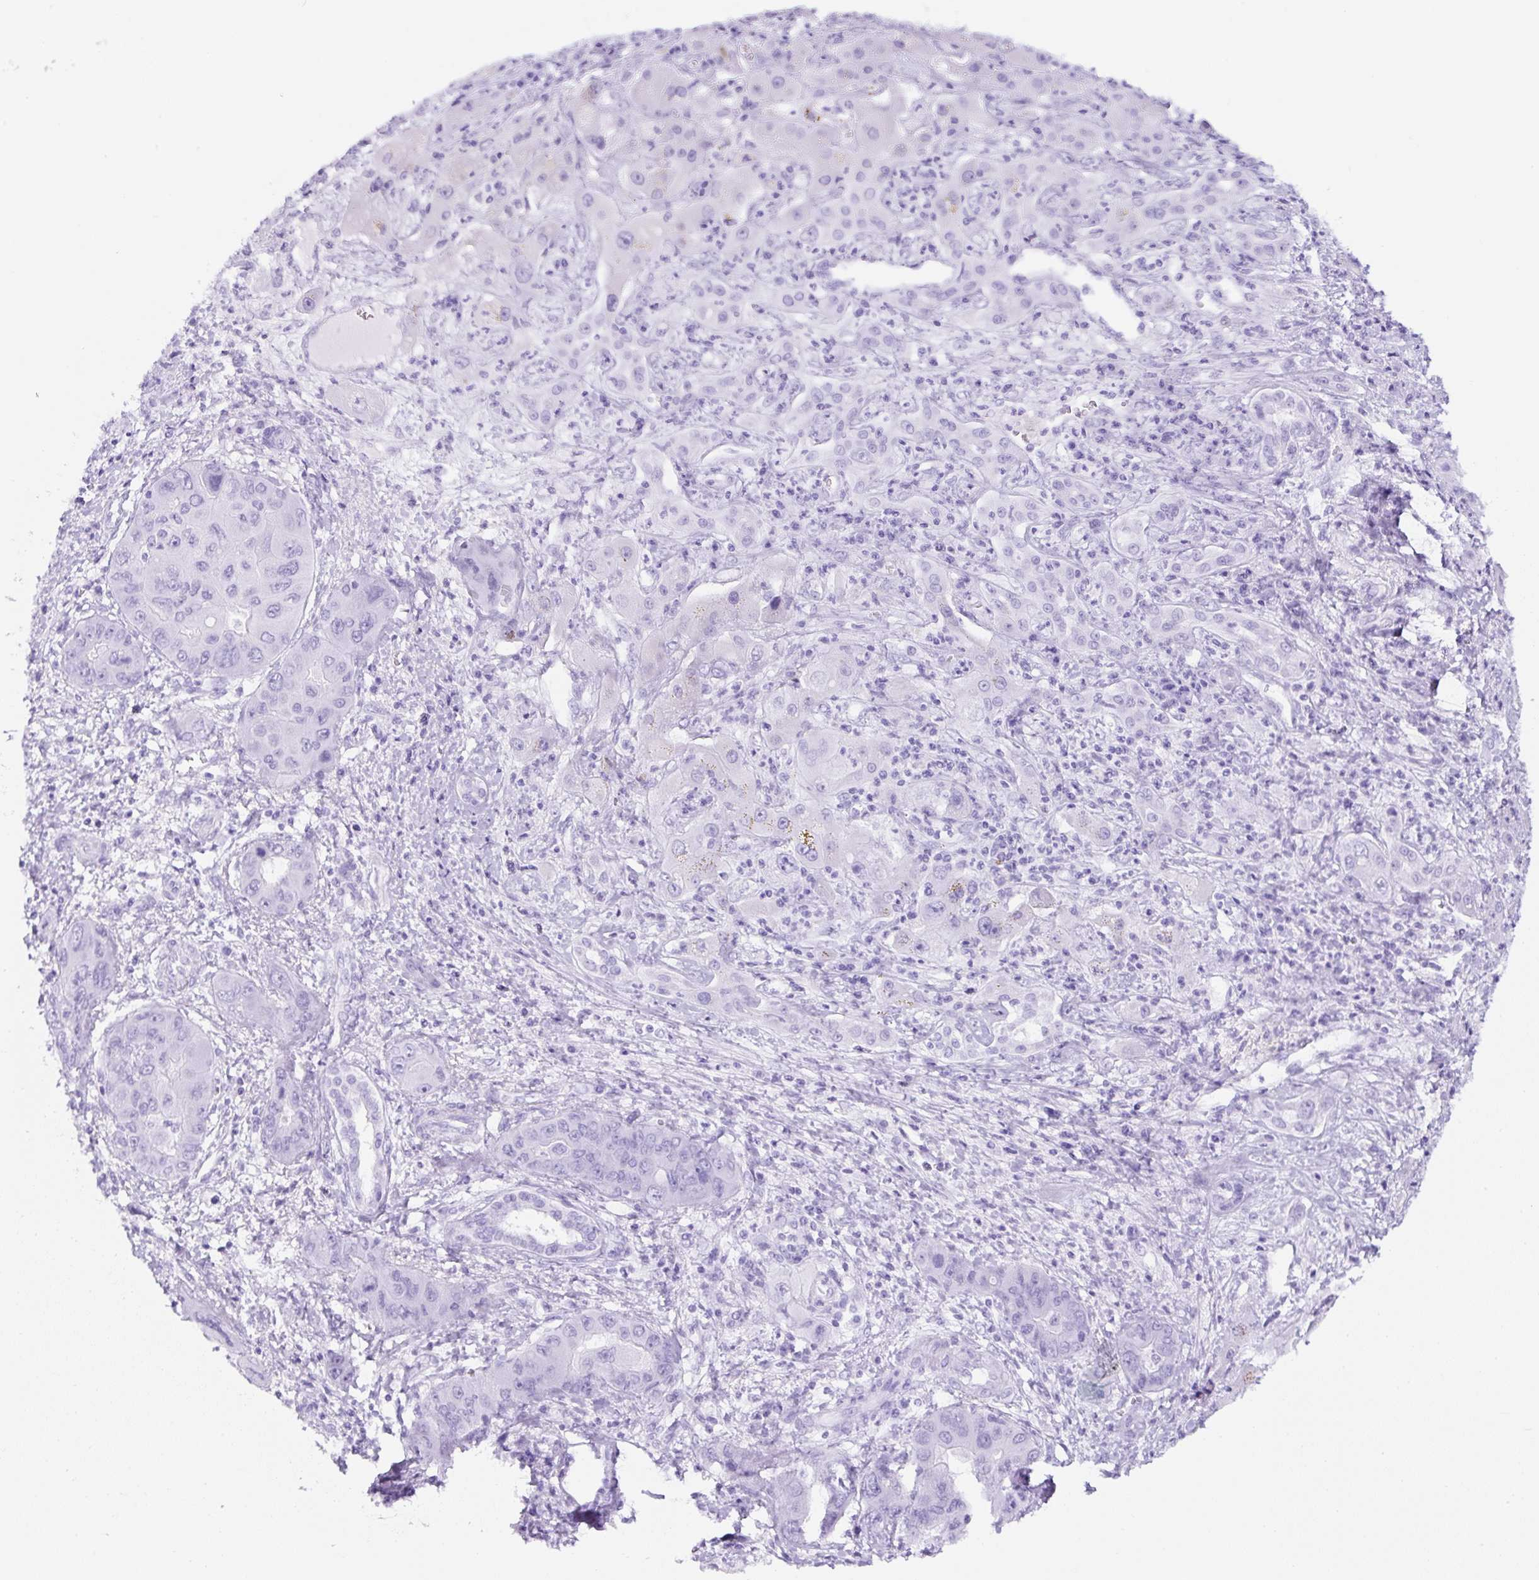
{"staining": {"intensity": "negative", "quantity": "none", "location": "none"}, "tissue": "liver cancer", "cell_type": "Tumor cells", "image_type": "cancer", "snomed": [{"axis": "morphology", "description": "Cholangiocarcinoma"}, {"axis": "topography", "description": "Liver"}], "caption": "Micrograph shows no significant protein staining in tumor cells of liver cancer (cholangiocarcinoma).", "gene": "TMEM200B", "patient": {"sex": "male", "age": 67}}